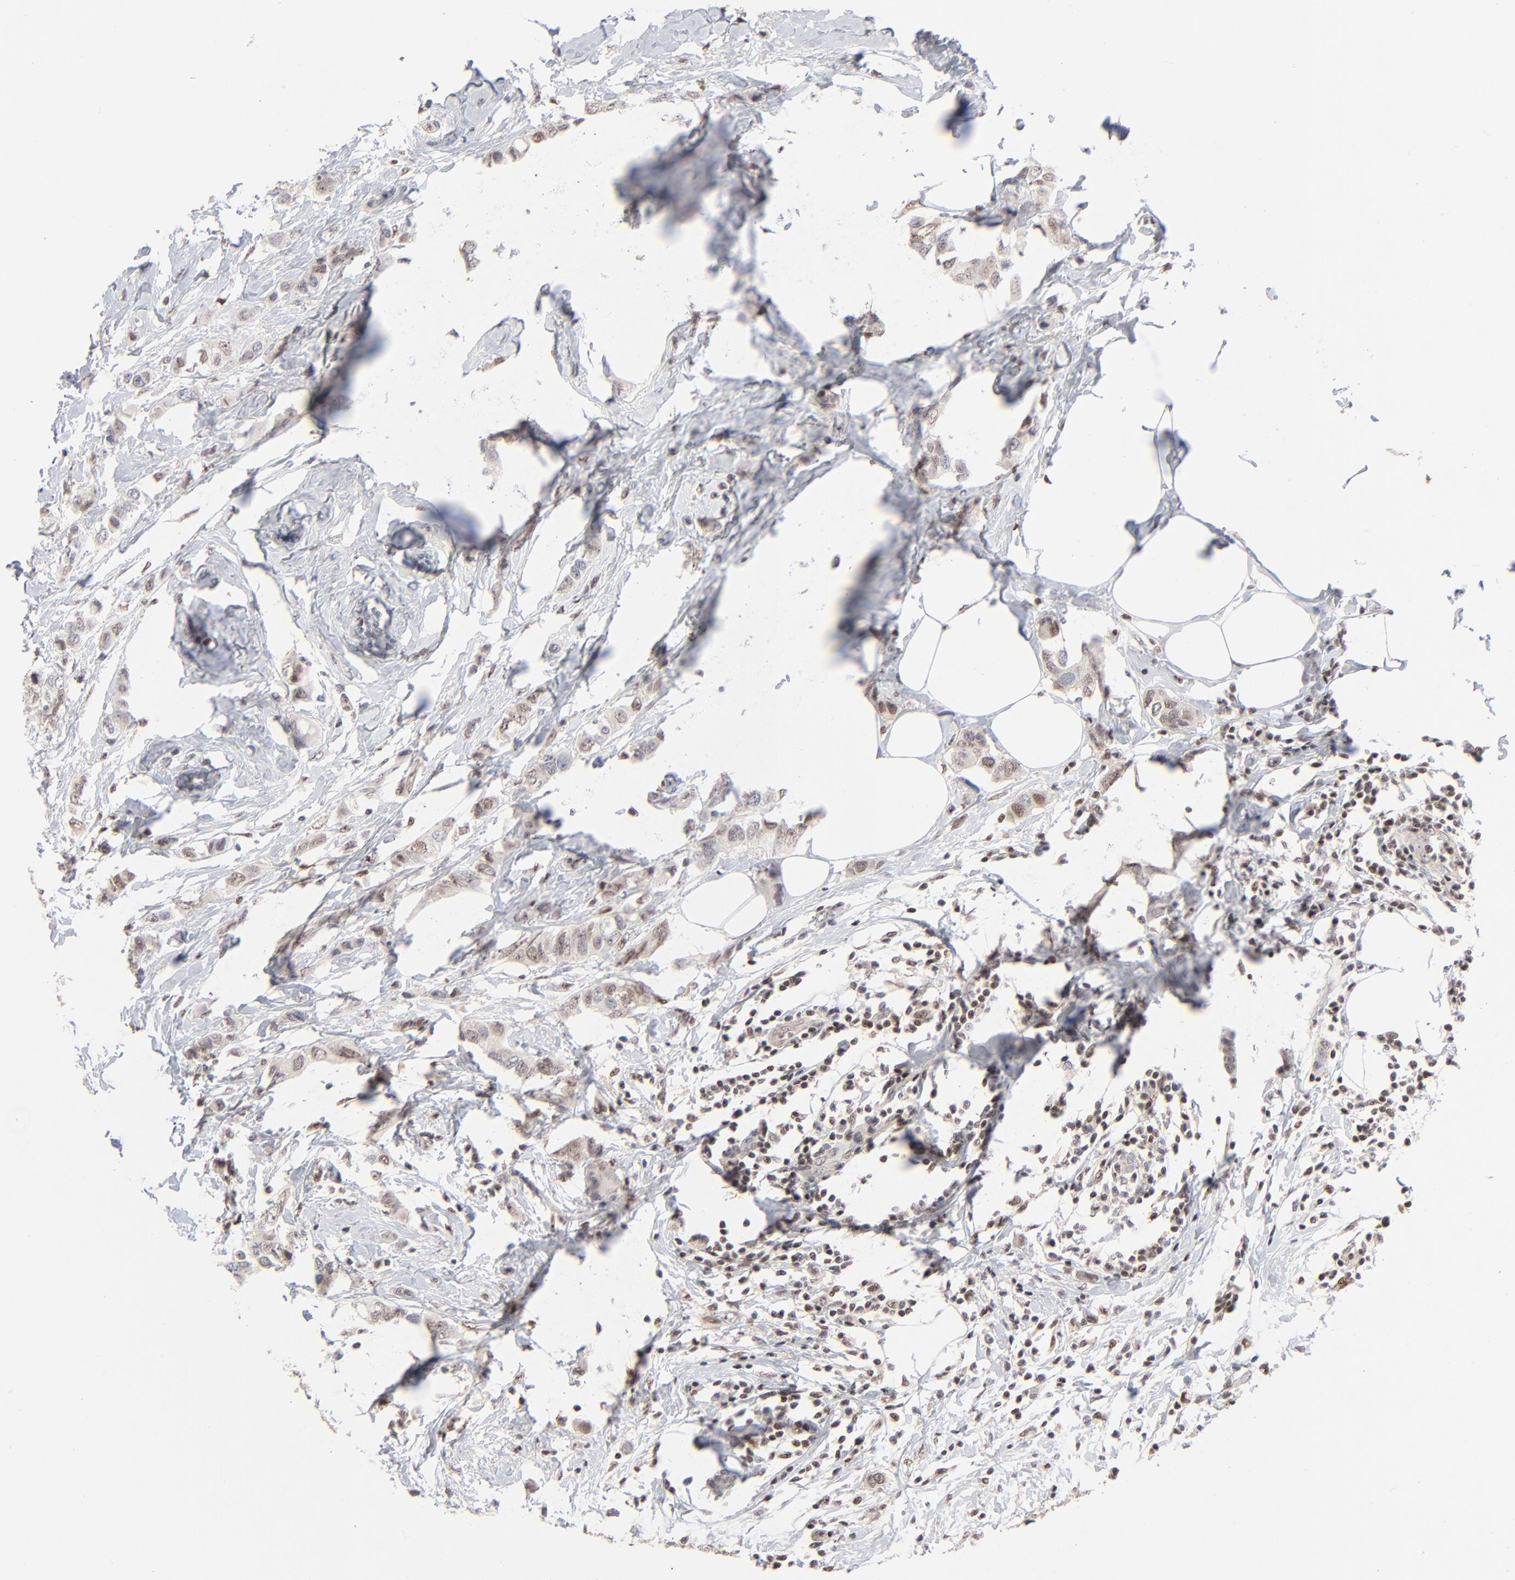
{"staining": {"intensity": "weak", "quantity": "25%-75%", "location": "nuclear"}, "tissue": "breast cancer", "cell_type": "Tumor cells", "image_type": "cancer", "snomed": [{"axis": "morphology", "description": "Normal tissue, NOS"}, {"axis": "morphology", "description": "Duct carcinoma"}, {"axis": "topography", "description": "Breast"}], "caption": "The photomicrograph exhibits a brown stain indicating the presence of a protein in the nuclear of tumor cells in breast intraductal carcinoma.", "gene": "MAX", "patient": {"sex": "female", "age": 50}}